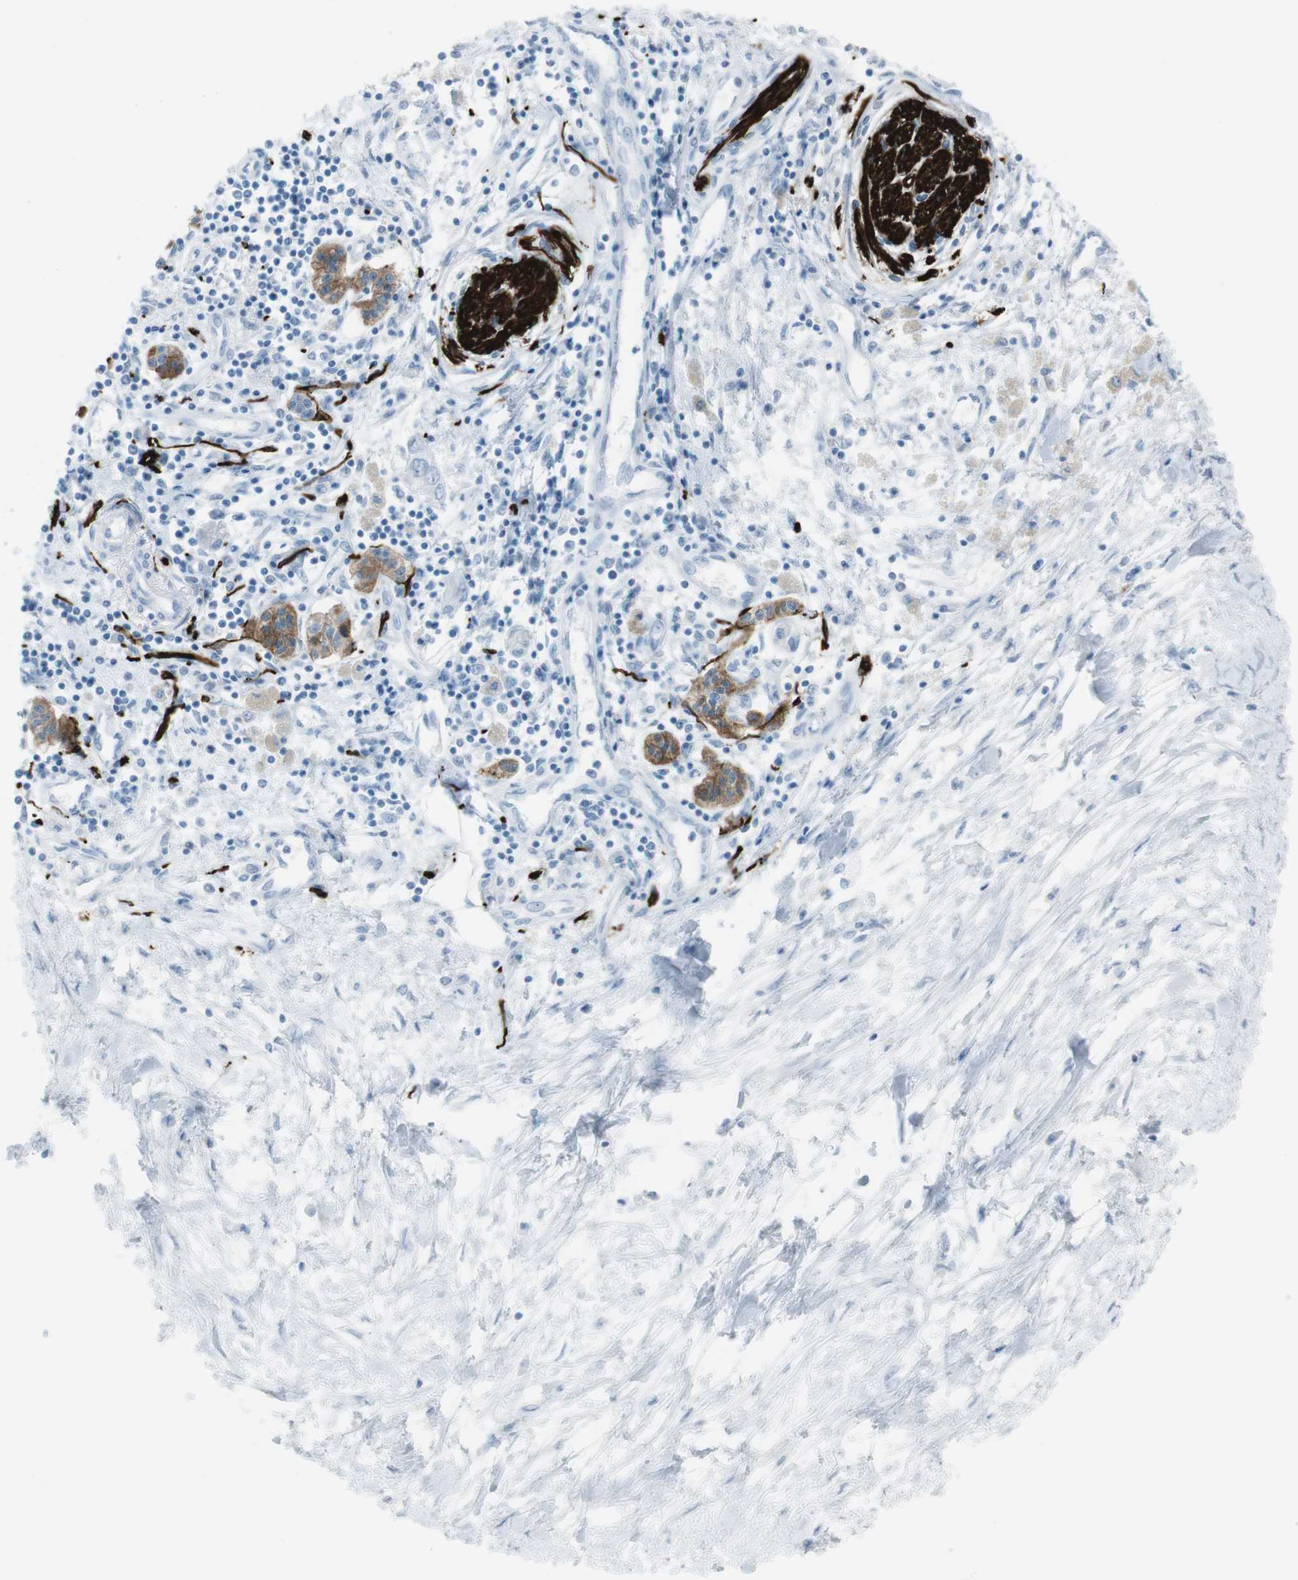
{"staining": {"intensity": "negative", "quantity": "none", "location": "none"}, "tissue": "pancreatic cancer", "cell_type": "Tumor cells", "image_type": "cancer", "snomed": [{"axis": "morphology", "description": "Adenocarcinoma, NOS"}, {"axis": "topography", "description": "Pancreas"}], "caption": "This histopathology image is of pancreatic cancer (adenocarcinoma) stained with immunohistochemistry (IHC) to label a protein in brown with the nuclei are counter-stained blue. There is no positivity in tumor cells. (Stains: DAB immunohistochemistry (IHC) with hematoxylin counter stain, Microscopy: brightfield microscopy at high magnification).", "gene": "TUBB2A", "patient": {"sex": "female", "age": 77}}